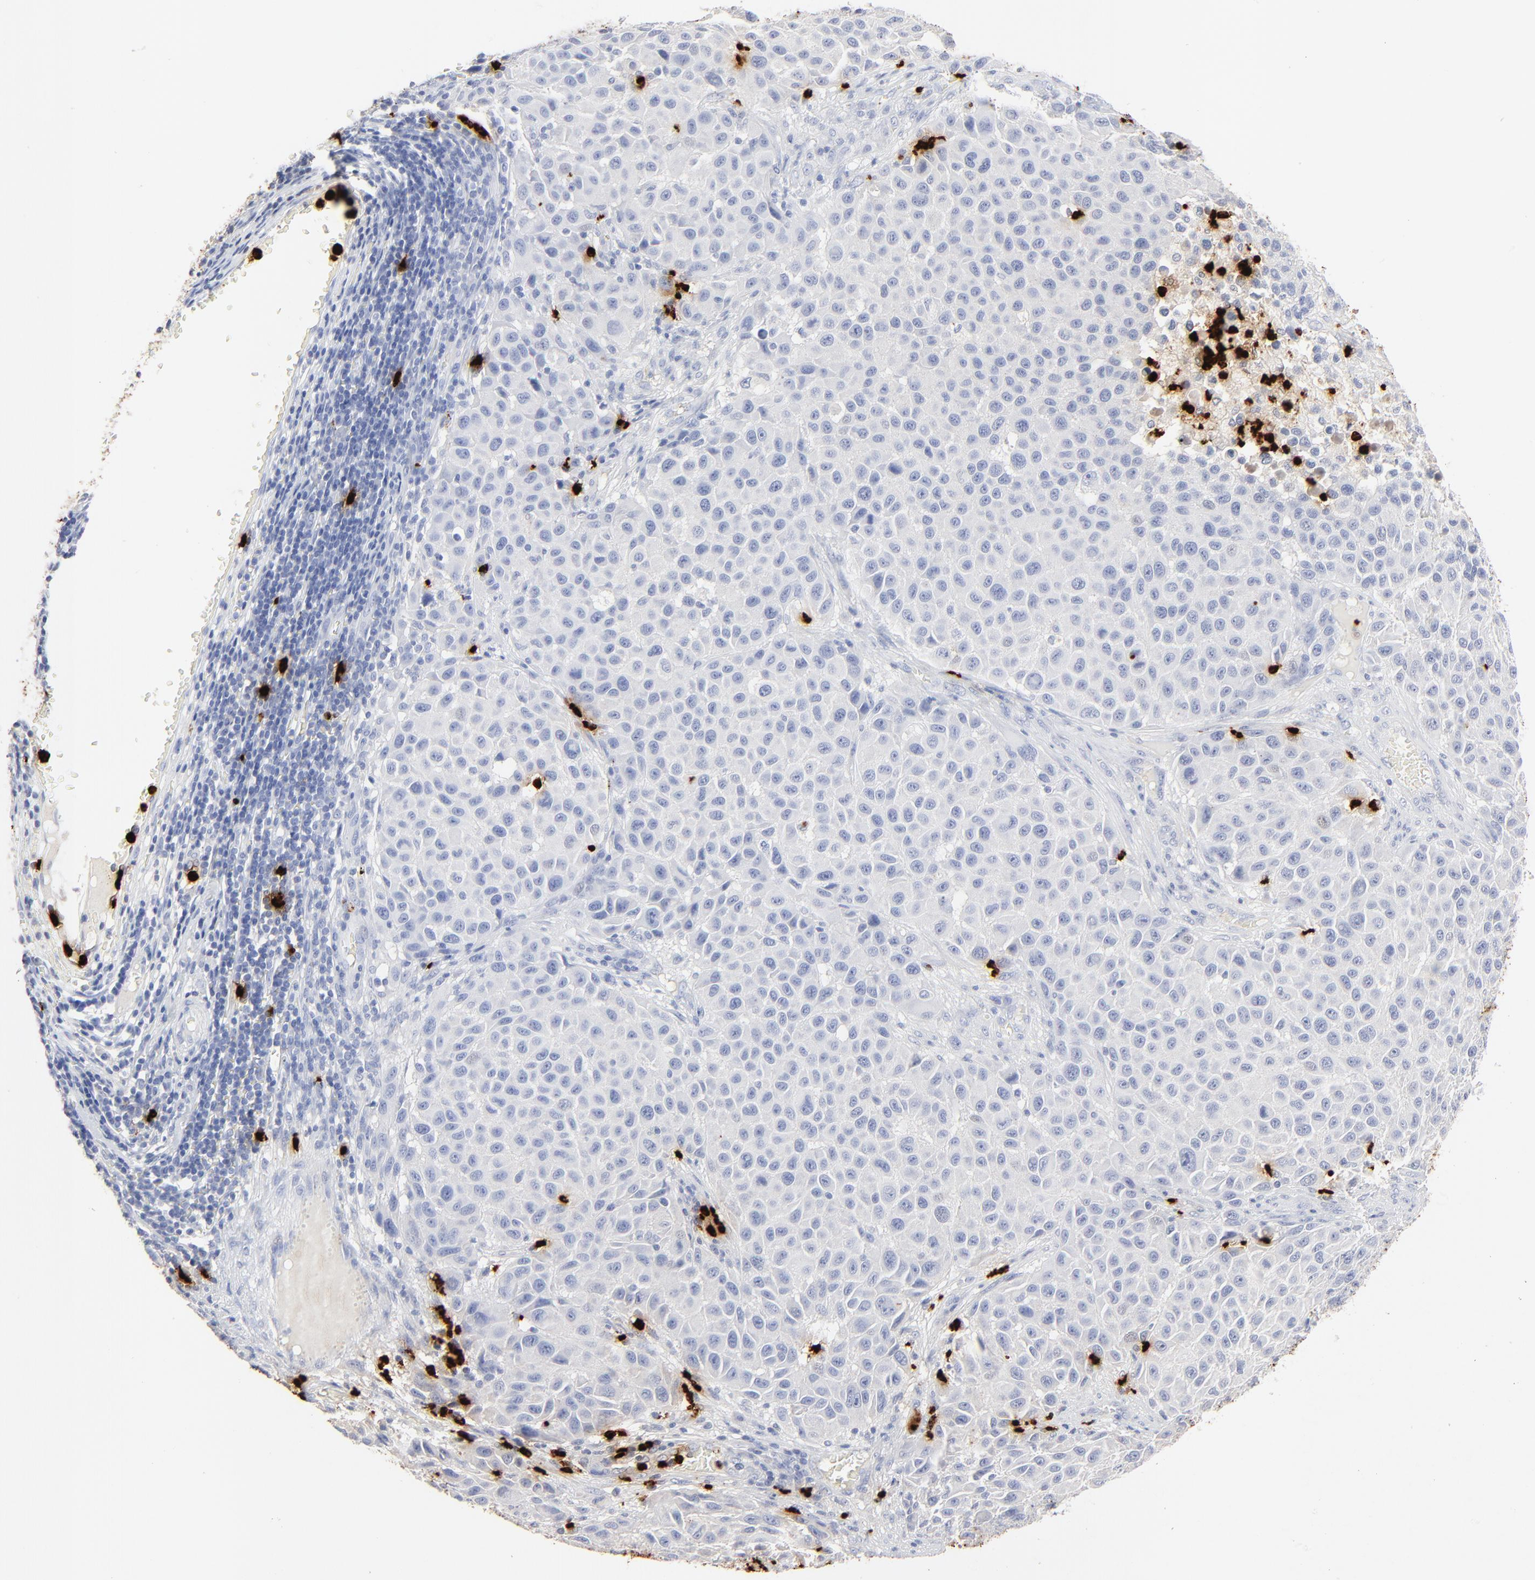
{"staining": {"intensity": "weak", "quantity": "<25%", "location": "cytoplasmic/membranous"}, "tissue": "melanoma", "cell_type": "Tumor cells", "image_type": "cancer", "snomed": [{"axis": "morphology", "description": "Malignant melanoma, Metastatic site"}, {"axis": "topography", "description": "Lymph node"}], "caption": "Immunohistochemistry (IHC) histopathology image of neoplastic tissue: melanoma stained with DAB reveals no significant protein staining in tumor cells.", "gene": "LCN2", "patient": {"sex": "male", "age": 61}}